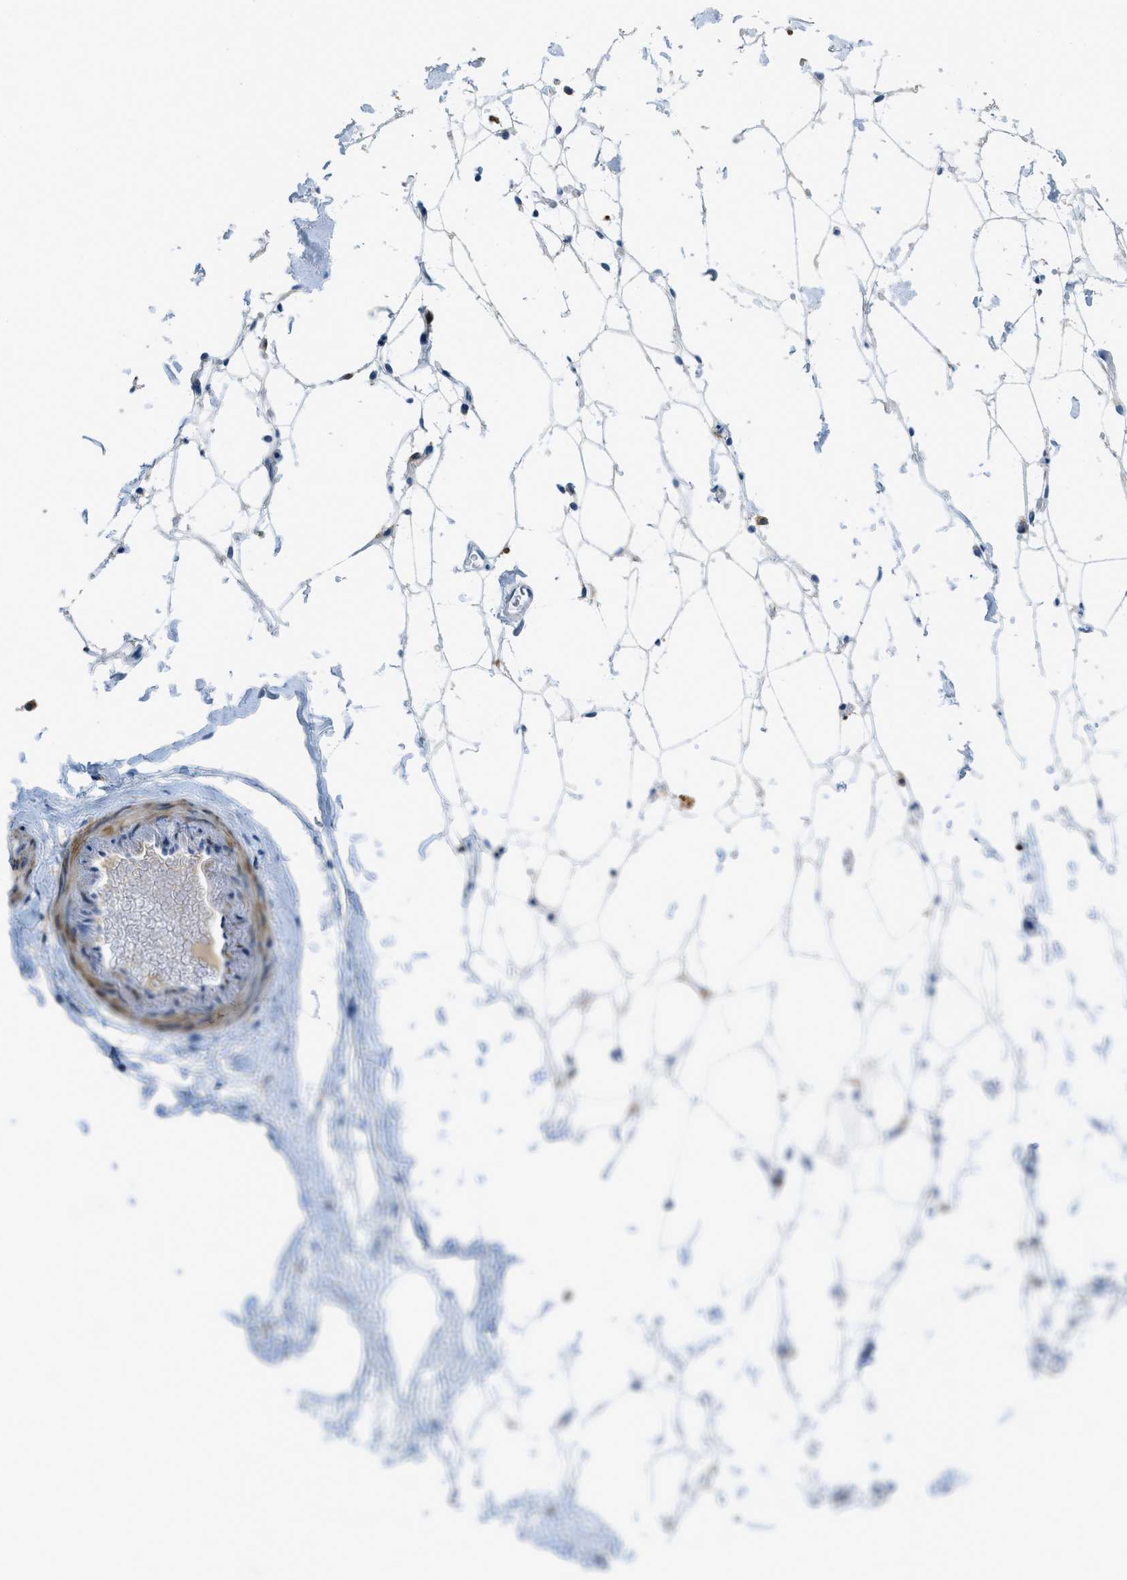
{"staining": {"intensity": "negative", "quantity": "none", "location": "none"}, "tissue": "adipose tissue", "cell_type": "Adipocytes", "image_type": "normal", "snomed": [{"axis": "morphology", "description": "Normal tissue, NOS"}, {"axis": "topography", "description": "Breast"}, {"axis": "topography", "description": "Soft tissue"}], "caption": "This photomicrograph is of unremarkable adipose tissue stained with immunohistochemistry to label a protein in brown with the nuclei are counter-stained blue. There is no staining in adipocytes. The staining is performed using DAB brown chromogen with nuclei counter-stained in using hematoxylin.", "gene": "KLHL8", "patient": {"sex": "female", "age": 75}}